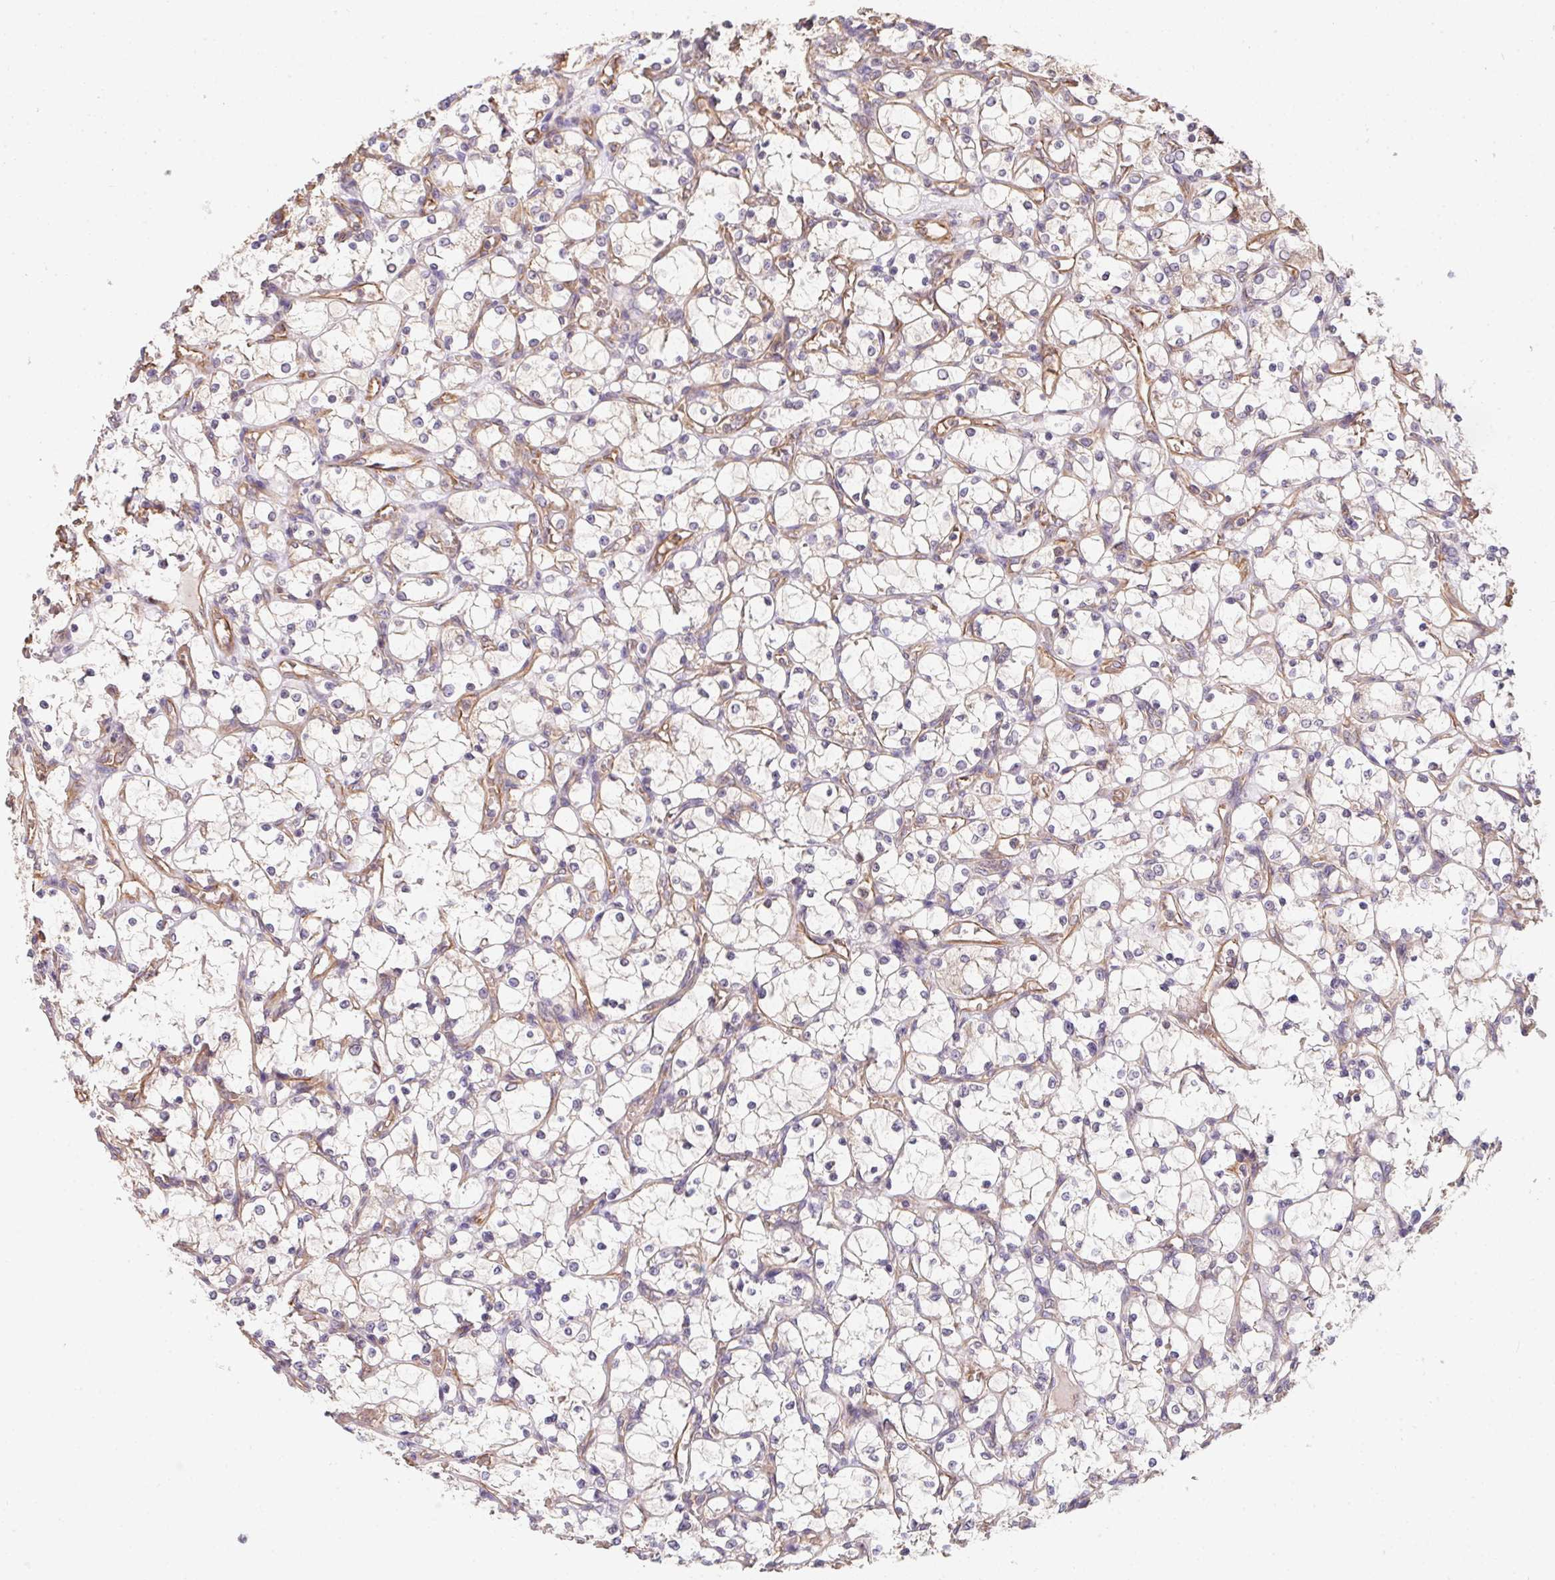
{"staining": {"intensity": "negative", "quantity": "none", "location": "none"}, "tissue": "renal cancer", "cell_type": "Tumor cells", "image_type": "cancer", "snomed": [{"axis": "morphology", "description": "Adenocarcinoma, NOS"}, {"axis": "topography", "description": "Kidney"}], "caption": "Protein analysis of renal adenocarcinoma displays no significant staining in tumor cells.", "gene": "TBKBP1", "patient": {"sex": "female", "age": 69}}